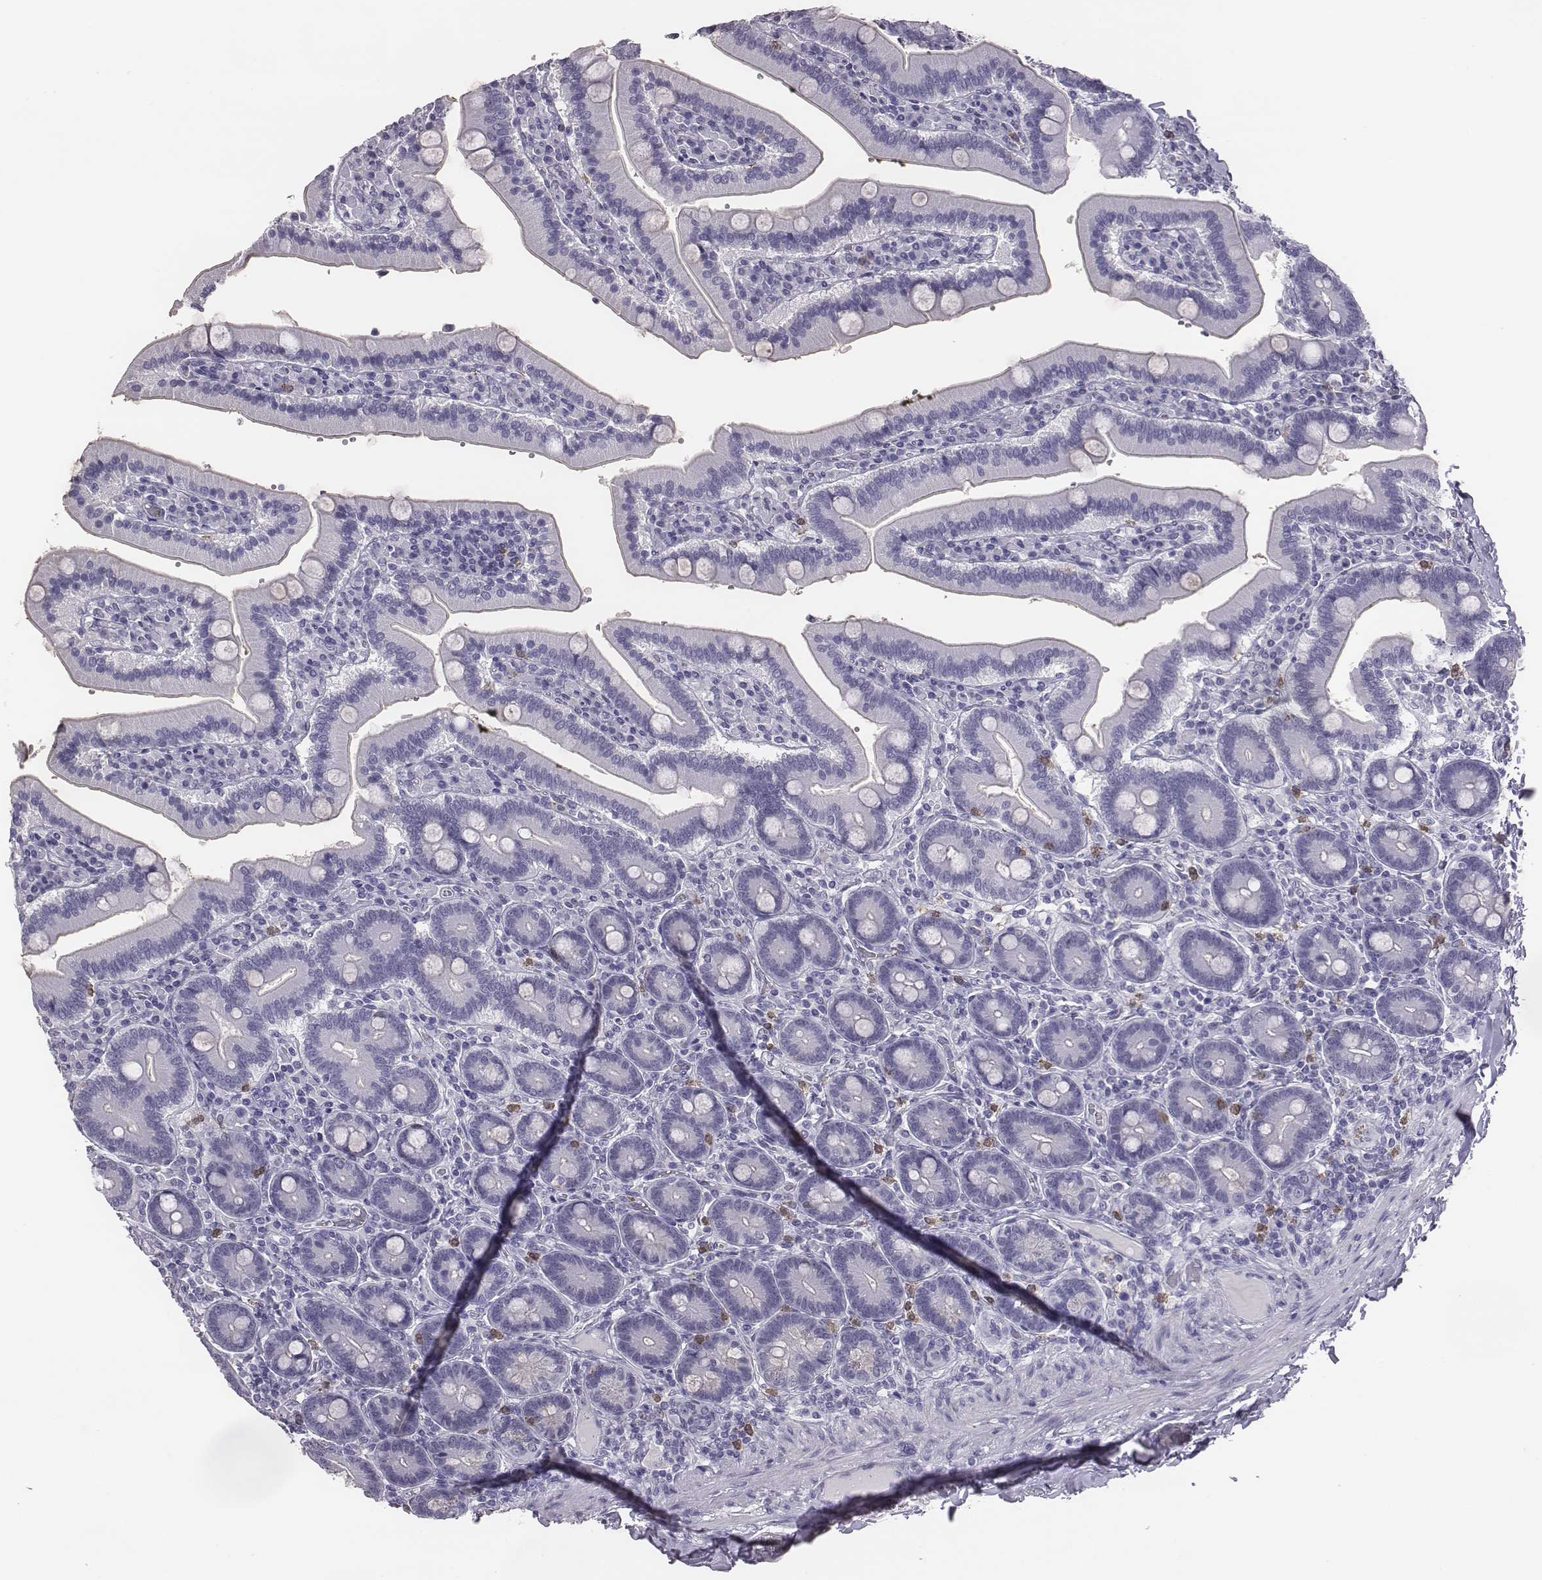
{"staining": {"intensity": "negative", "quantity": "none", "location": "none"}, "tissue": "duodenum", "cell_type": "Glandular cells", "image_type": "normal", "snomed": [{"axis": "morphology", "description": "Normal tissue, NOS"}, {"axis": "topography", "description": "Duodenum"}], "caption": "DAB immunohistochemical staining of normal human duodenum displays no significant staining in glandular cells.", "gene": "ACOD1", "patient": {"sex": "female", "age": 62}}